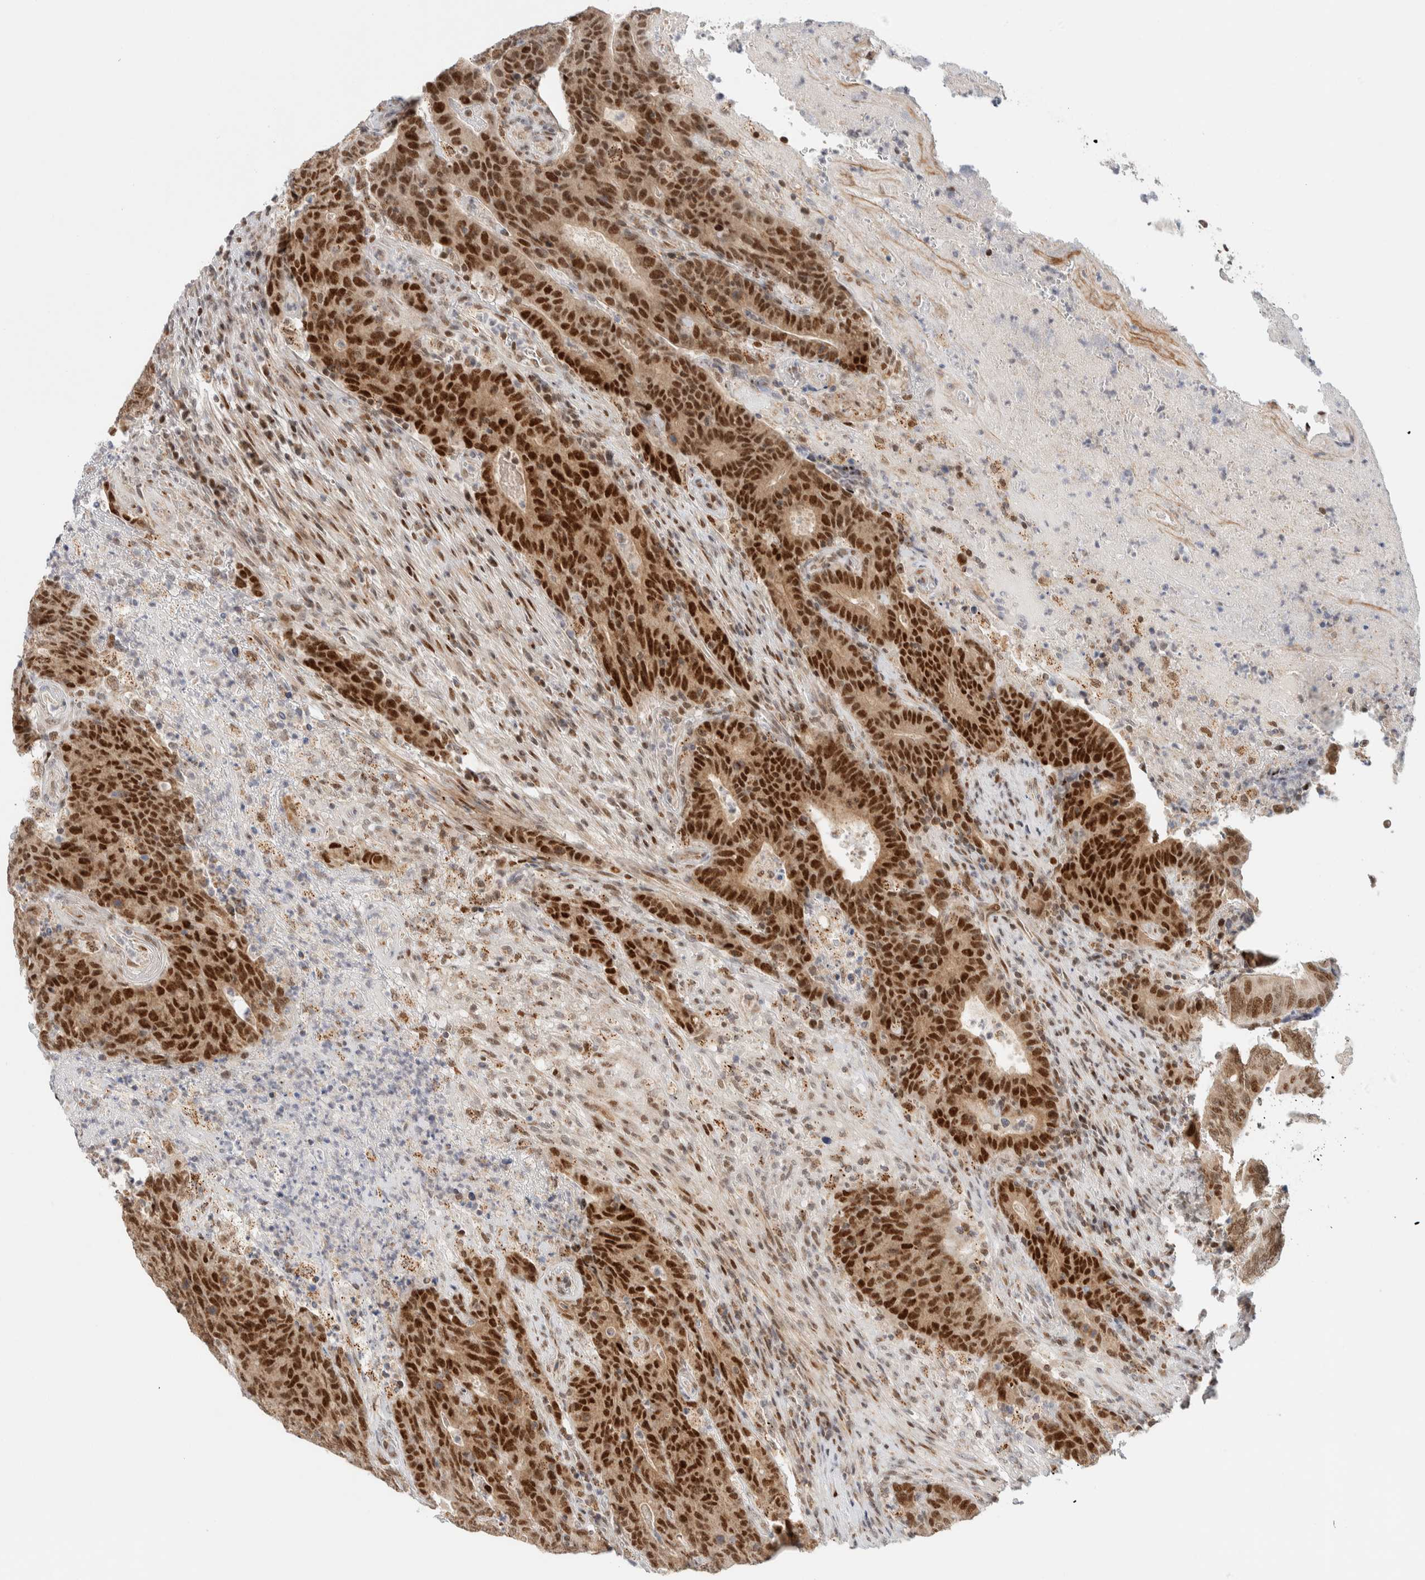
{"staining": {"intensity": "strong", "quantity": ">75%", "location": "nuclear"}, "tissue": "colorectal cancer", "cell_type": "Tumor cells", "image_type": "cancer", "snomed": [{"axis": "morphology", "description": "Normal tissue, NOS"}, {"axis": "morphology", "description": "Adenocarcinoma, NOS"}, {"axis": "topography", "description": "Colon"}], "caption": "DAB (3,3'-diaminobenzidine) immunohistochemical staining of adenocarcinoma (colorectal) exhibits strong nuclear protein staining in about >75% of tumor cells. The staining was performed using DAB, with brown indicating positive protein expression. Nuclei are stained blue with hematoxylin.", "gene": "TSPAN32", "patient": {"sex": "female", "age": 75}}